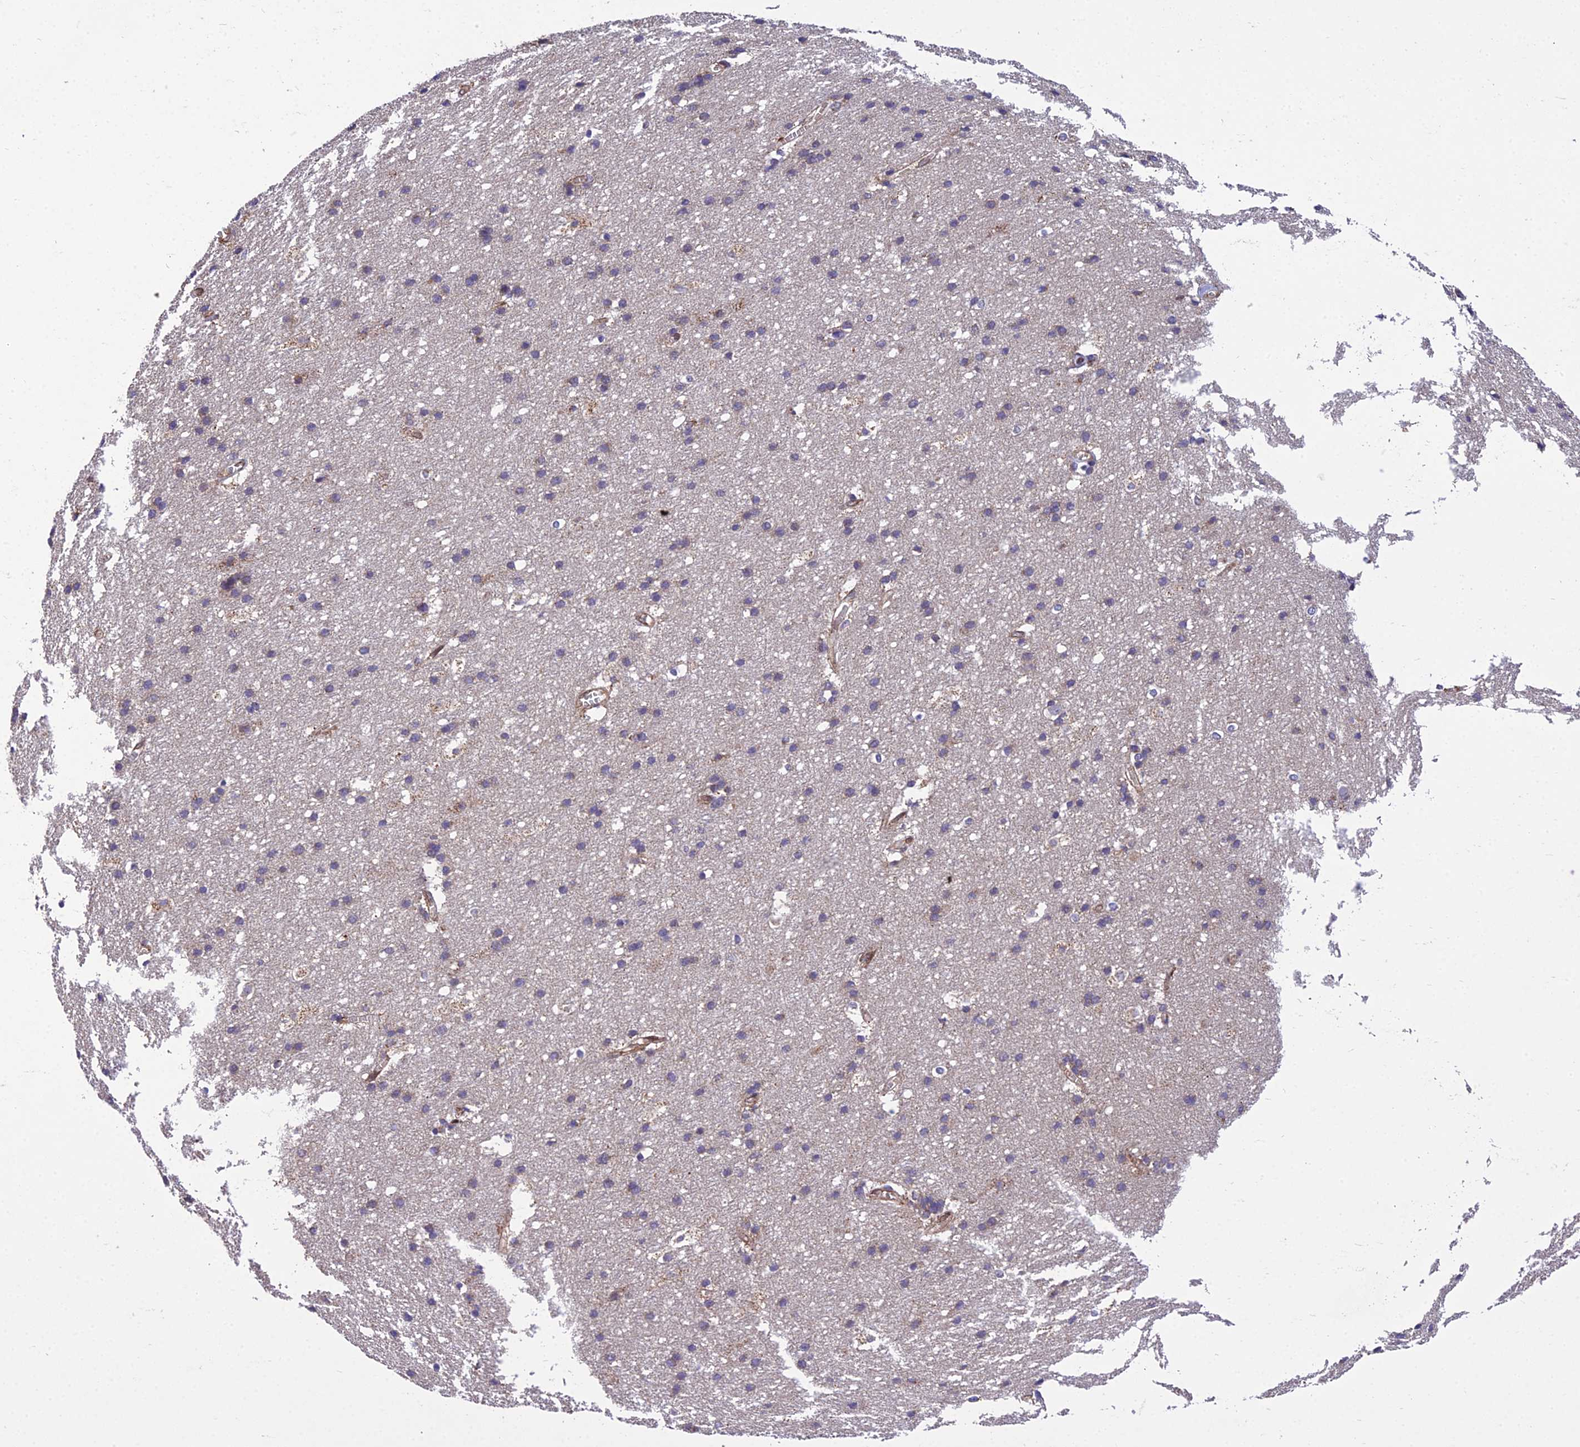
{"staining": {"intensity": "moderate", "quantity": ">75%", "location": "cytoplasmic/membranous"}, "tissue": "cerebral cortex", "cell_type": "Endothelial cells", "image_type": "normal", "snomed": [{"axis": "morphology", "description": "Normal tissue, NOS"}, {"axis": "topography", "description": "Cerebral cortex"}], "caption": "A brown stain labels moderate cytoplasmic/membranous staining of a protein in endothelial cells of normal human cerebral cortex. Nuclei are stained in blue.", "gene": "GIMAP1", "patient": {"sex": "male", "age": 54}}